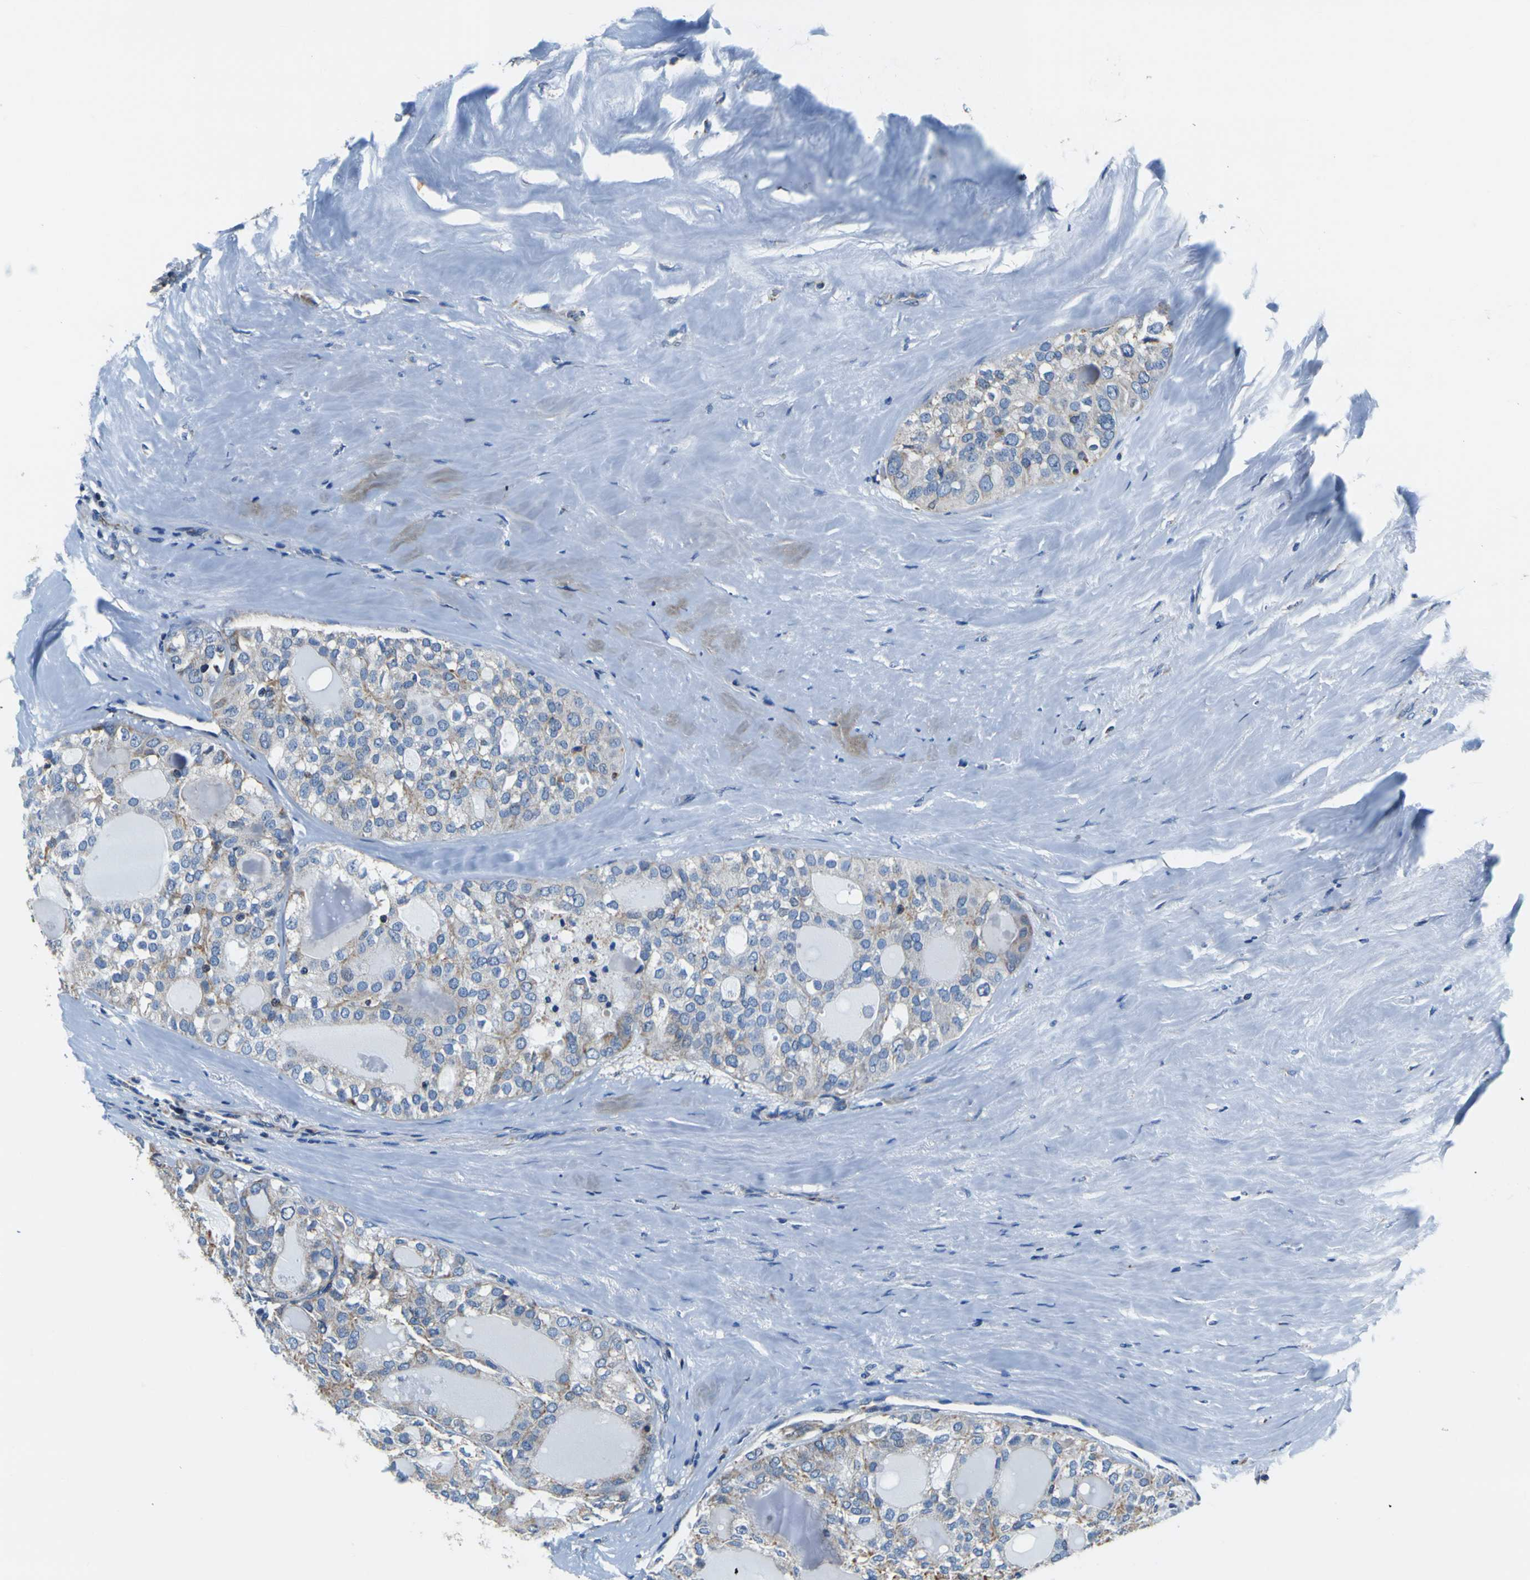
{"staining": {"intensity": "weak", "quantity": "25%-75%", "location": "cytoplasmic/membranous"}, "tissue": "thyroid cancer", "cell_type": "Tumor cells", "image_type": "cancer", "snomed": [{"axis": "morphology", "description": "Follicular adenoma carcinoma, NOS"}, {"axis": "topography", "description": "Thyroid gland"}], "caption": "Immunohistochemical staining of follicular adenoma carcinoma (thyroid) shows low levels of weak cytoplasmic/membranous protein staining in approximately 25%-75% of tumor cells.", "gene": "LRP4", "patient": {"sex": "male", "age": 75}}